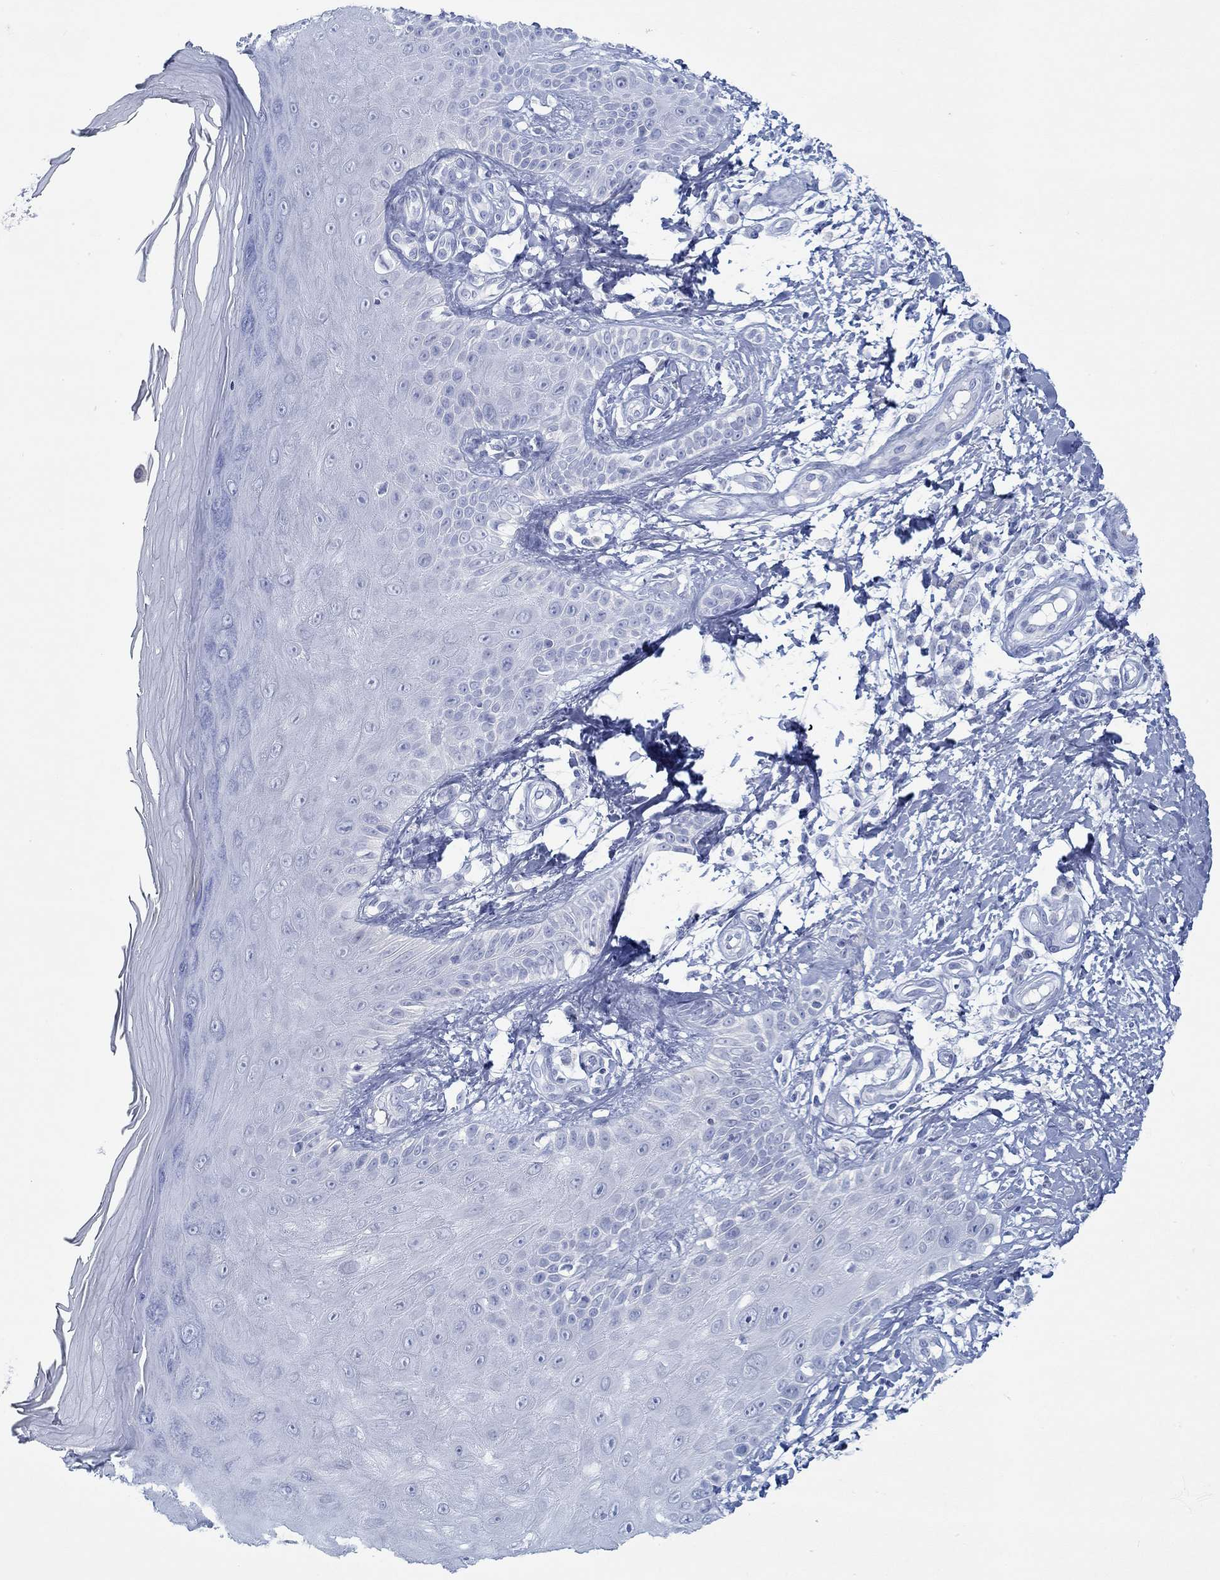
{"staining": {"intensity": "negative", "quantity": "none", "location": "none"}, "tissue": "skin", "cell_type": "Fibroblasts", "image_type": "normal", "snomed": [{"axis": "morphology", "description": "Normal tissue, NOS"}, {"axis": "morphology", "description": "Inflammation, NOS"}, {"axis": "morphology", "description": "Fibrosis, NOS"}, {"axis": "topography", "description": "Skin"}], "caption": "A high-resolution image shows immunohistochemistry staining of benign skin, which exhibits no significant staining in fibroblasts.", "gene": "PAX9", "patient": {"sex": "male", "age": 71}}